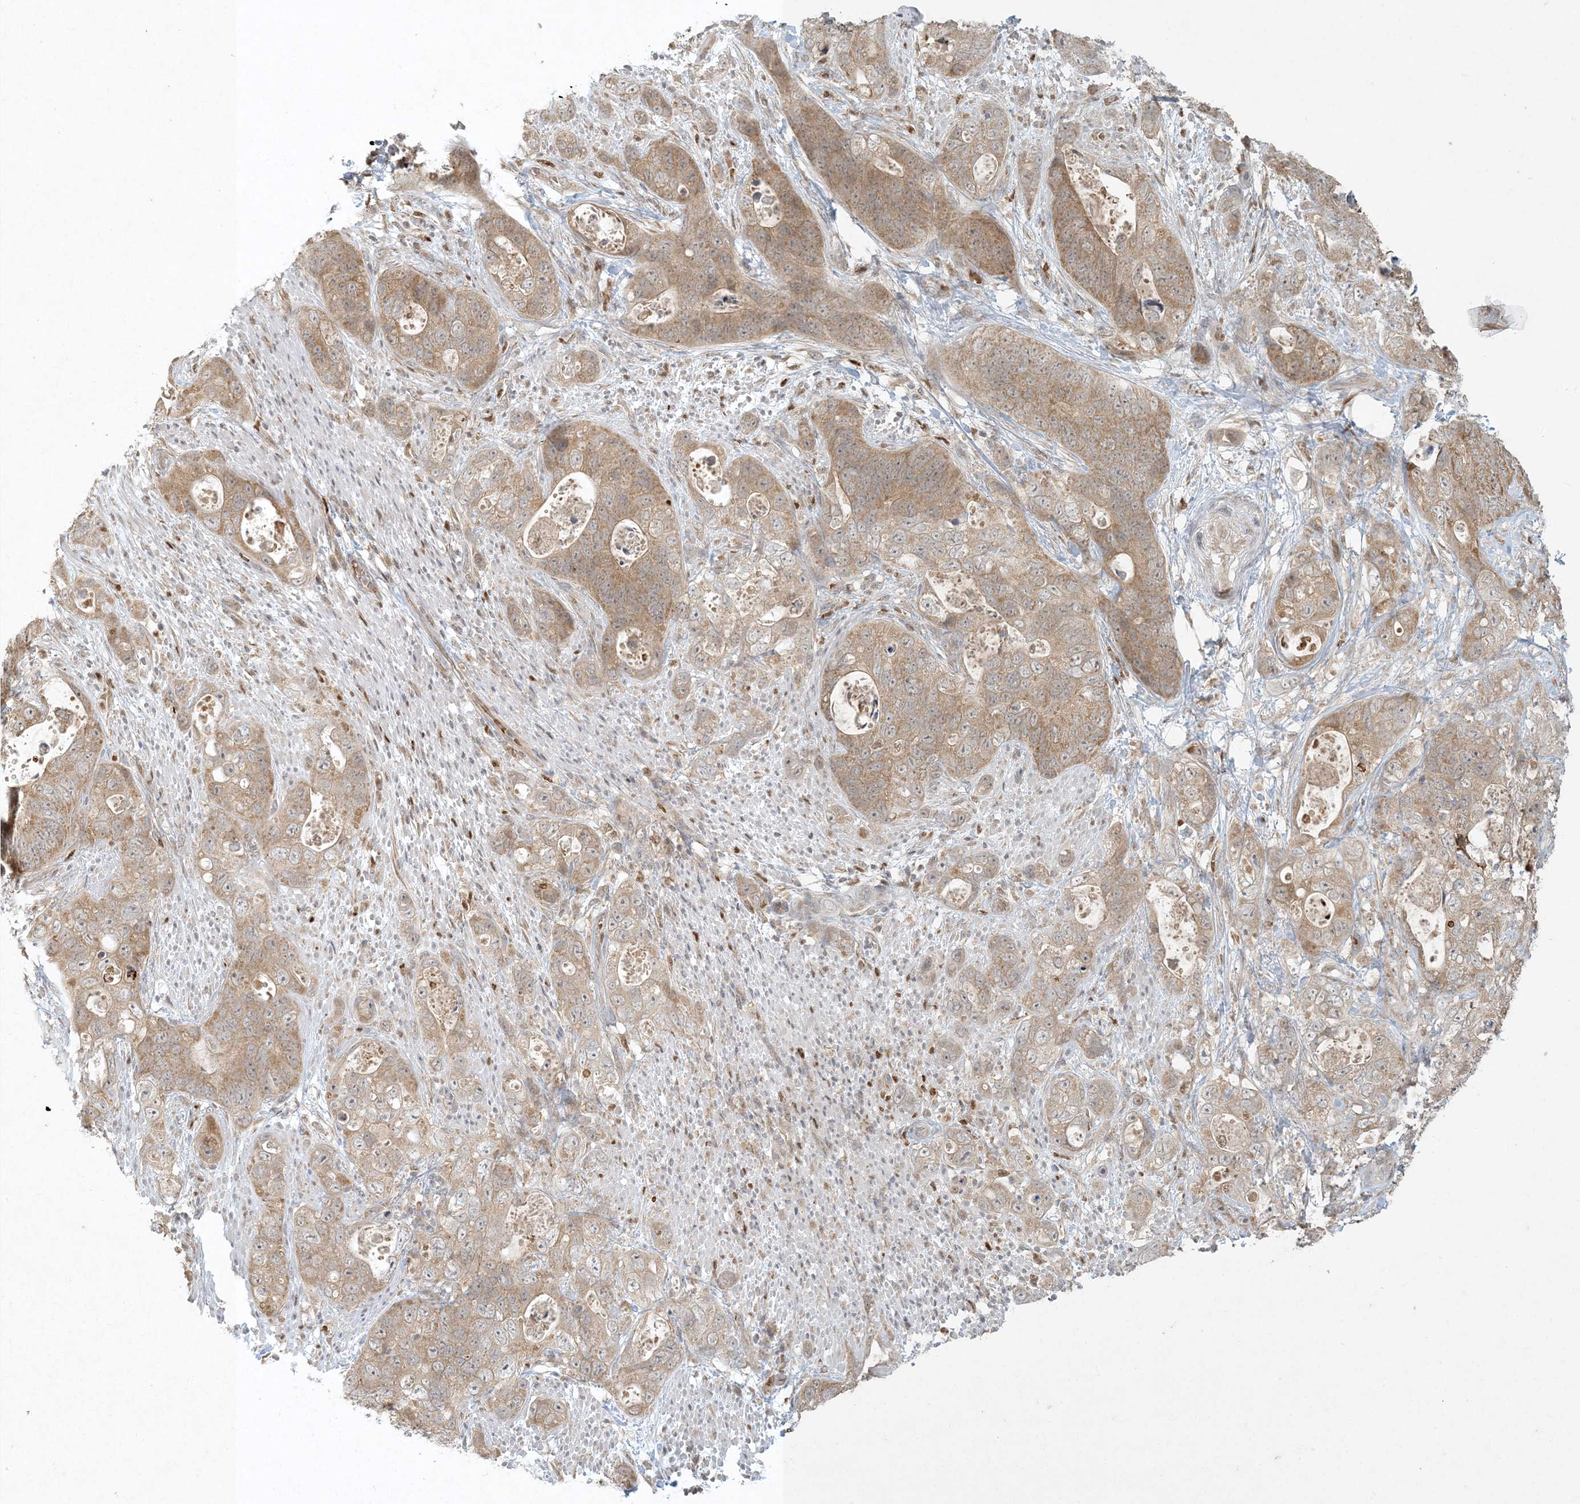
{"staining": {"intensity": "moderate", "quantity": ">75%", "location": "cytoplasmic/membranous"}, "tissue": "stomach cancer", "cell_type": "Tumor cells", "image_type": "cancer", "snomed": [{"axis": "morphology", "description": "Adenocarcinoma, NOS"}, {"axis": "topography", "description": "Stomach"}], "caption": "A brown stain labels moderate cytoplasmic/membranous staining of a protein in stomach cancer (adenocarcinoma) tumor cells. (Brightfield microscopy of DAB IHC at high magnification).", "gene": "CTDNEP1", "patient": {"sex": "female", "age": 89}}